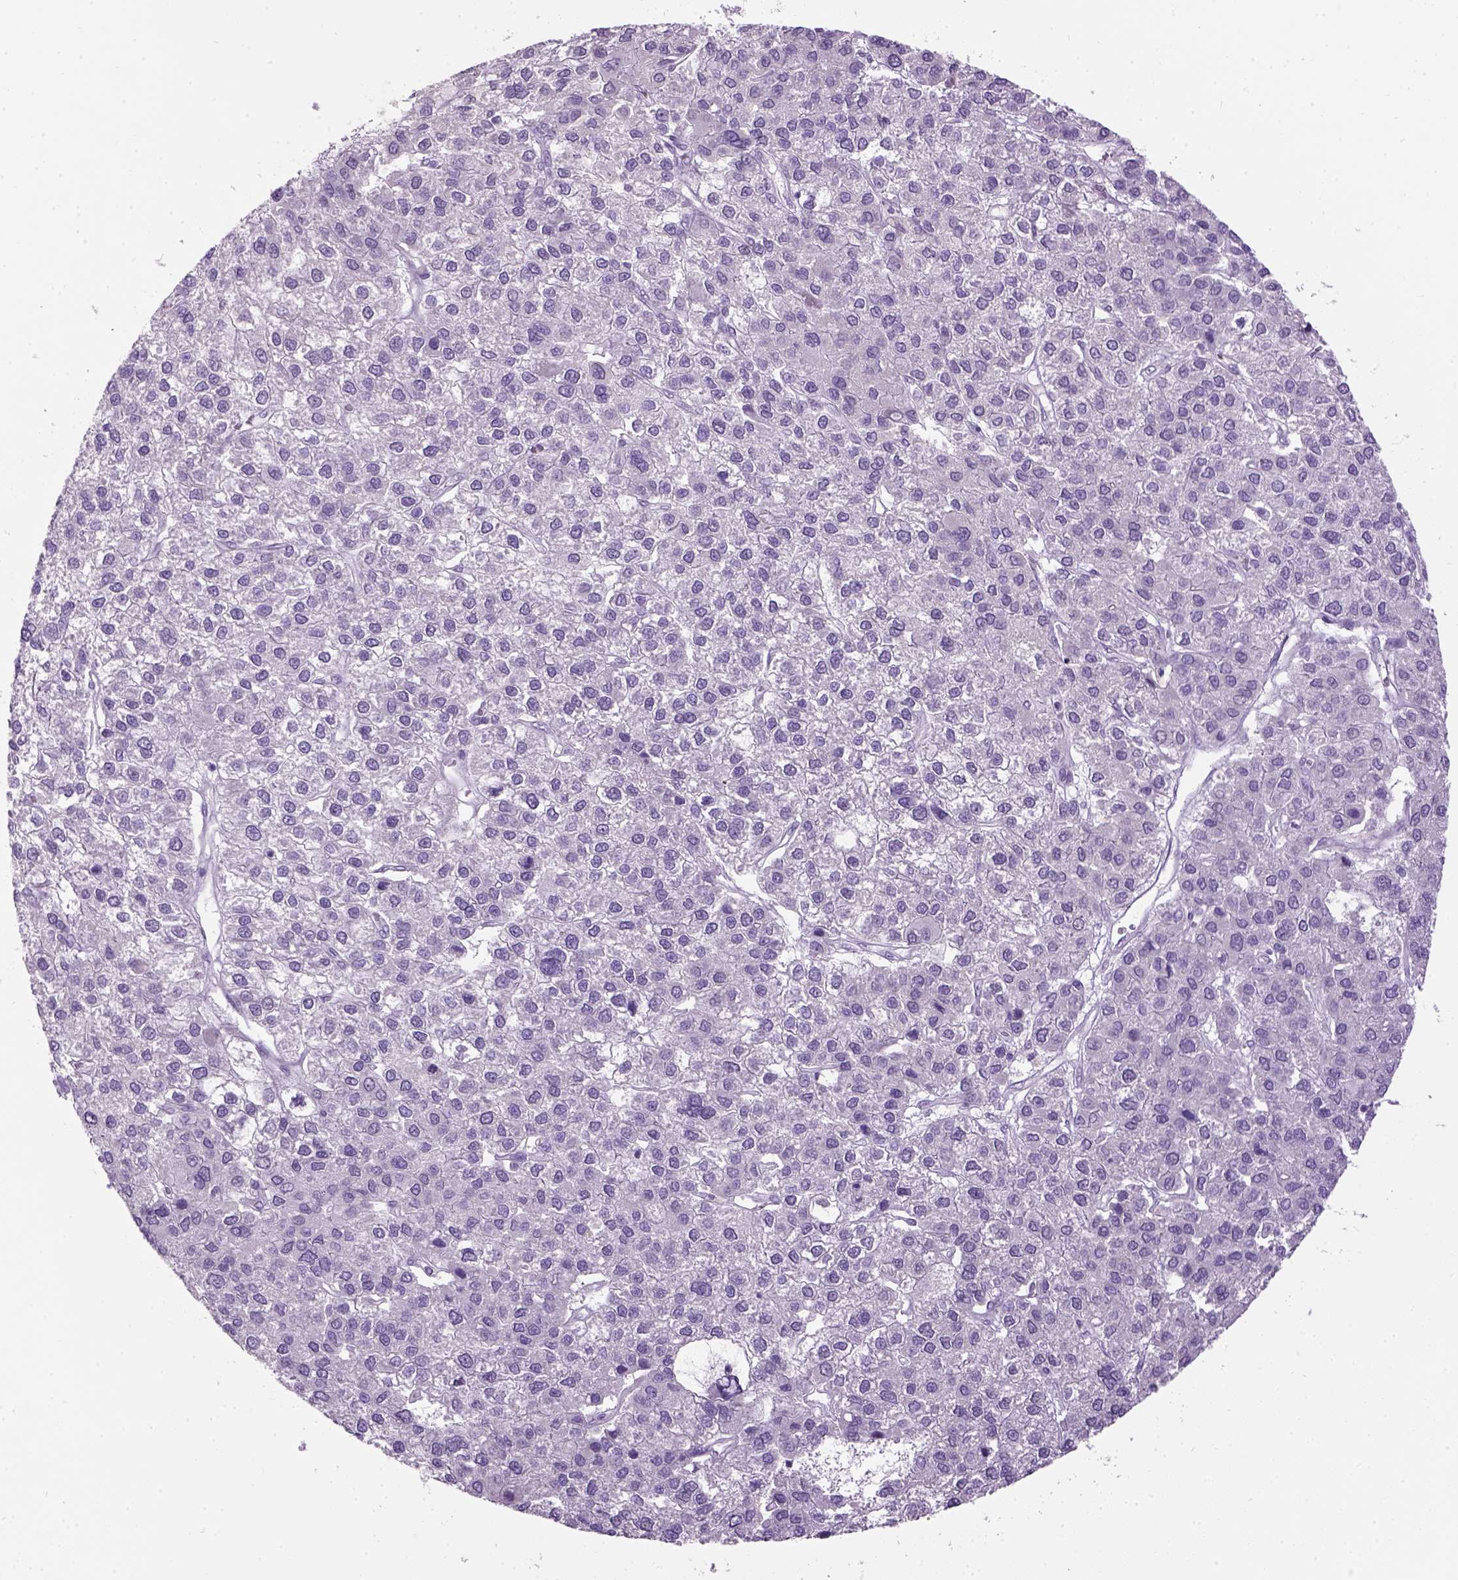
{"staining": {"intensity": "negative", "quantity": "none", "location": "none"}, "tissue": "liver cancer", "cell_type": "Tumor cells", "image_type": "cancer", "snomed": [{"axis": "morphology", "description": "Carcinoma, Hepatocellular, NOS"}, {"axis": "topography", "description": "Liver"}], "caption": "High power microscopy image of an immunohistochemistry (IHC) image of hepatocellular carcinoma (liver), revealing no significant staining in tumor cells.", "gene": "GABRB2", "patient": {"sex": "female", "age": 41}}